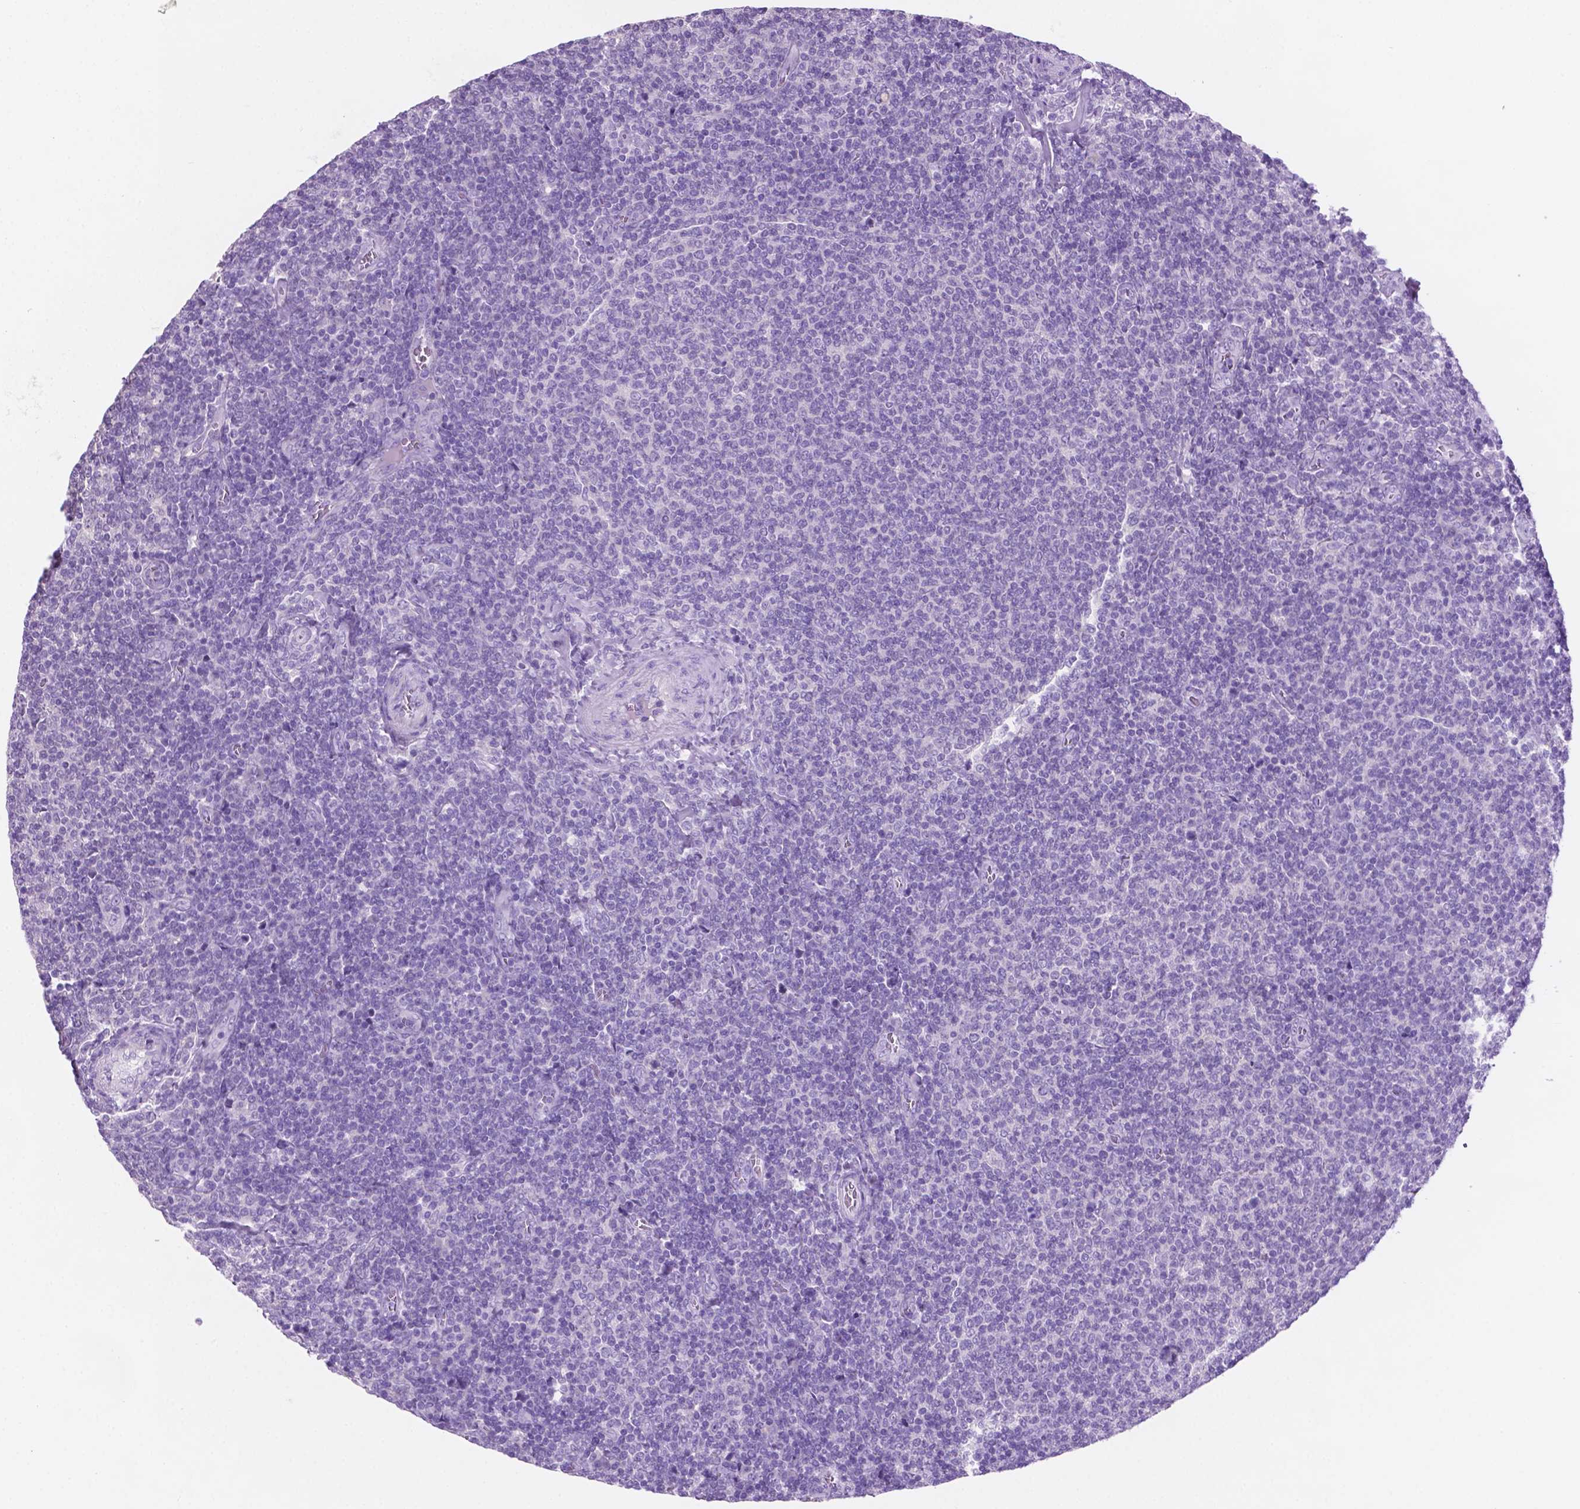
{"staining": {"intensity": "negative", "quantity": "none", "location": "none"}, "tissue": "lymphoma", "cell_type": "Tumor cells", "image_type": "cancer", "snomed": [{"axis": "morphology", "description": "Malignant lymphoma, non-Hodgkin's type, Low grade"}, {"axis": "topography", "description": "Lymph node"}], "caption": "Tumor cells are negative for protein expression in human low-grade malignant lymphoma, non-Hodgkin's type. Brightfield microscopy of immunohistochemistry stained with DAB (brown) and hematoxylin (blue), captured at high magnification.", "gene": "POU4F1", "patient": {"sex": "male", "age": 52}}